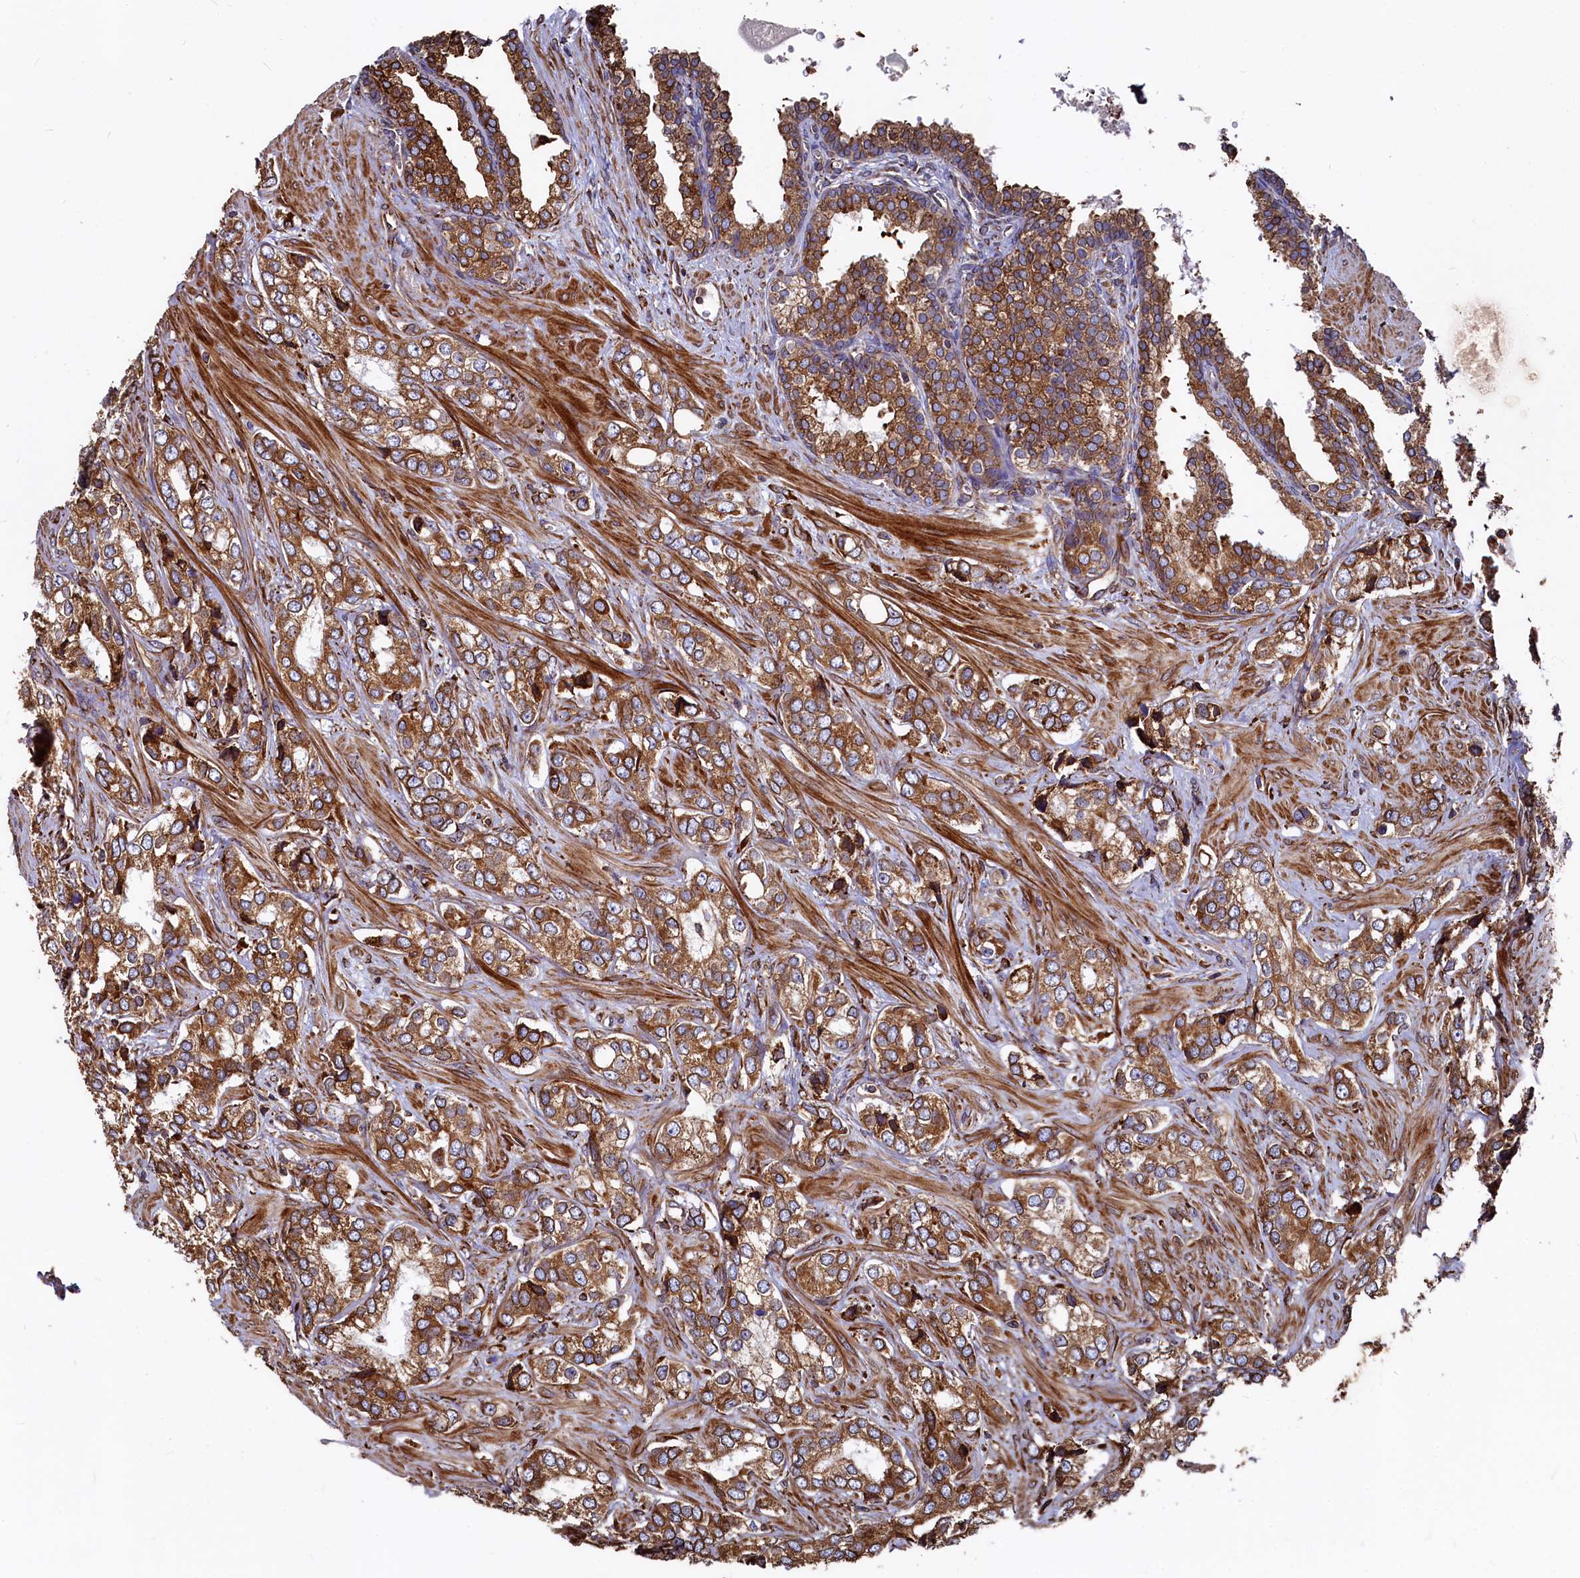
{"staining": {"intensity": "strong", "quantity": ">75%", "location": "cytoplasmic/membranous"}, "tissue": "prostate cancer", "cell_type": "Tumor cells", "image_type": "cancer", "snomed": [{"axis": "morphology", "description": "Adenocarcinoma, High grade"}, {"axis": "topography", "description": "Prostate"}], "caption": "A brown stain shows strong cytoplasmic/membranous positivity of a protein in human prostate cancer tumor cells.", "gene": "NEURL1B", "patient": {"sex": "male", "age": 66}}